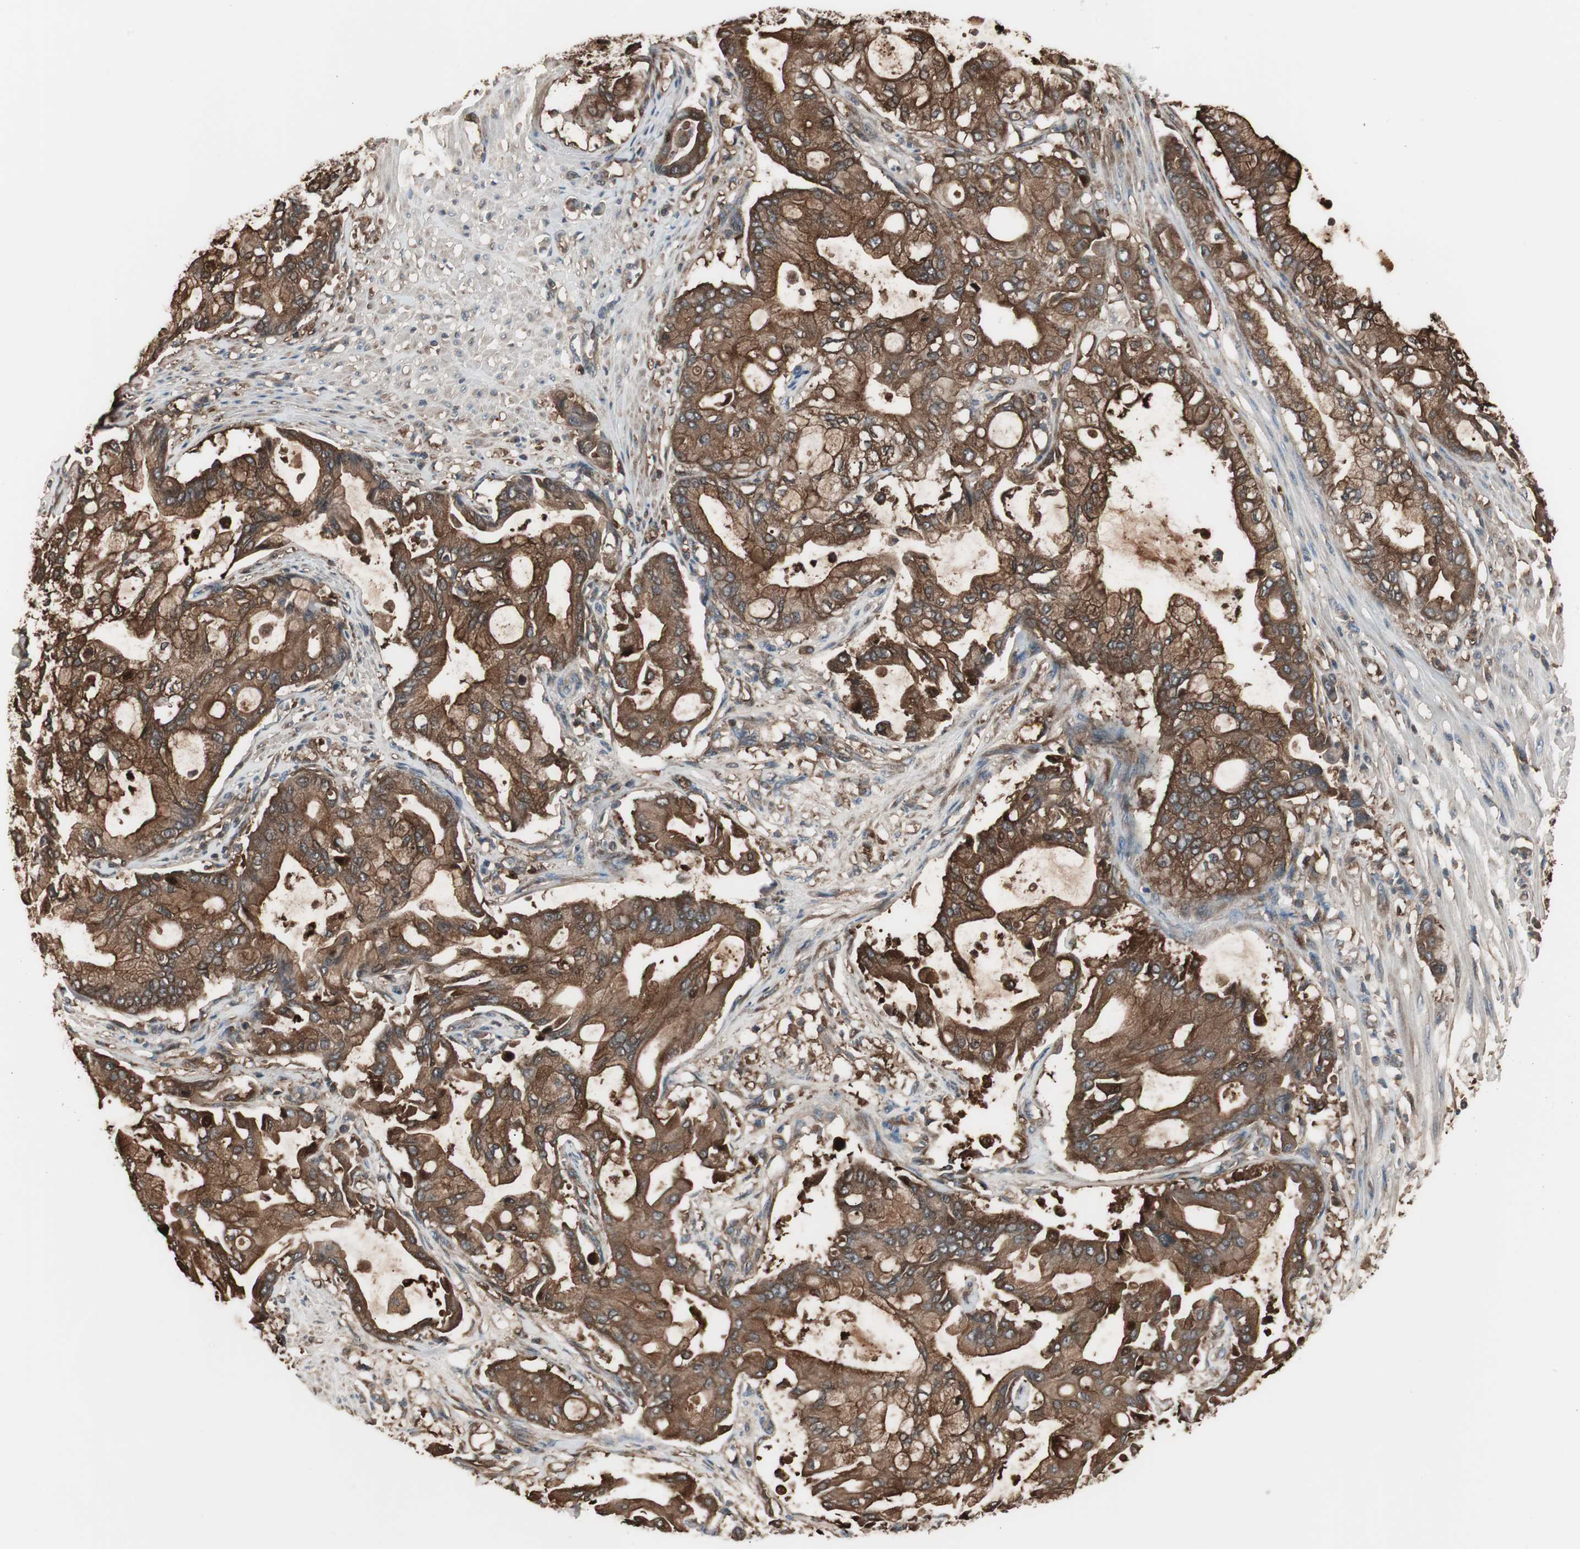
{"staining": {"intensity": "strong", "quantity": ">75%", "location": "cytoplasmic/membranous"}, "tissue": "pancreatic cancer", "cell_type": "Tumor cells", "image_type": "cancer", "snomed": [{"axis": "morphology", "description": "Adenocarcinoma, NOS"}, {"axis": "morphology", "description": "Adenocarcinoma, metastatic, NOS"}, {"axis": "topography", "description": "Lymph node"}, {"axis": "topography", "description": "Pancreas"}, {"axis": "topography", "description": "Duodenum"}], "caption": "This micrograph exhibits pancreatic adenocarcinoma stained with IHC to label a protein in brown. The cytoplasmic/membranous of tumor cells show strong positivity for the protein. Nuclei are counter-stained blue.", "gene": "CAPNS1", "patient": {"sex": "female", "age": 64}}